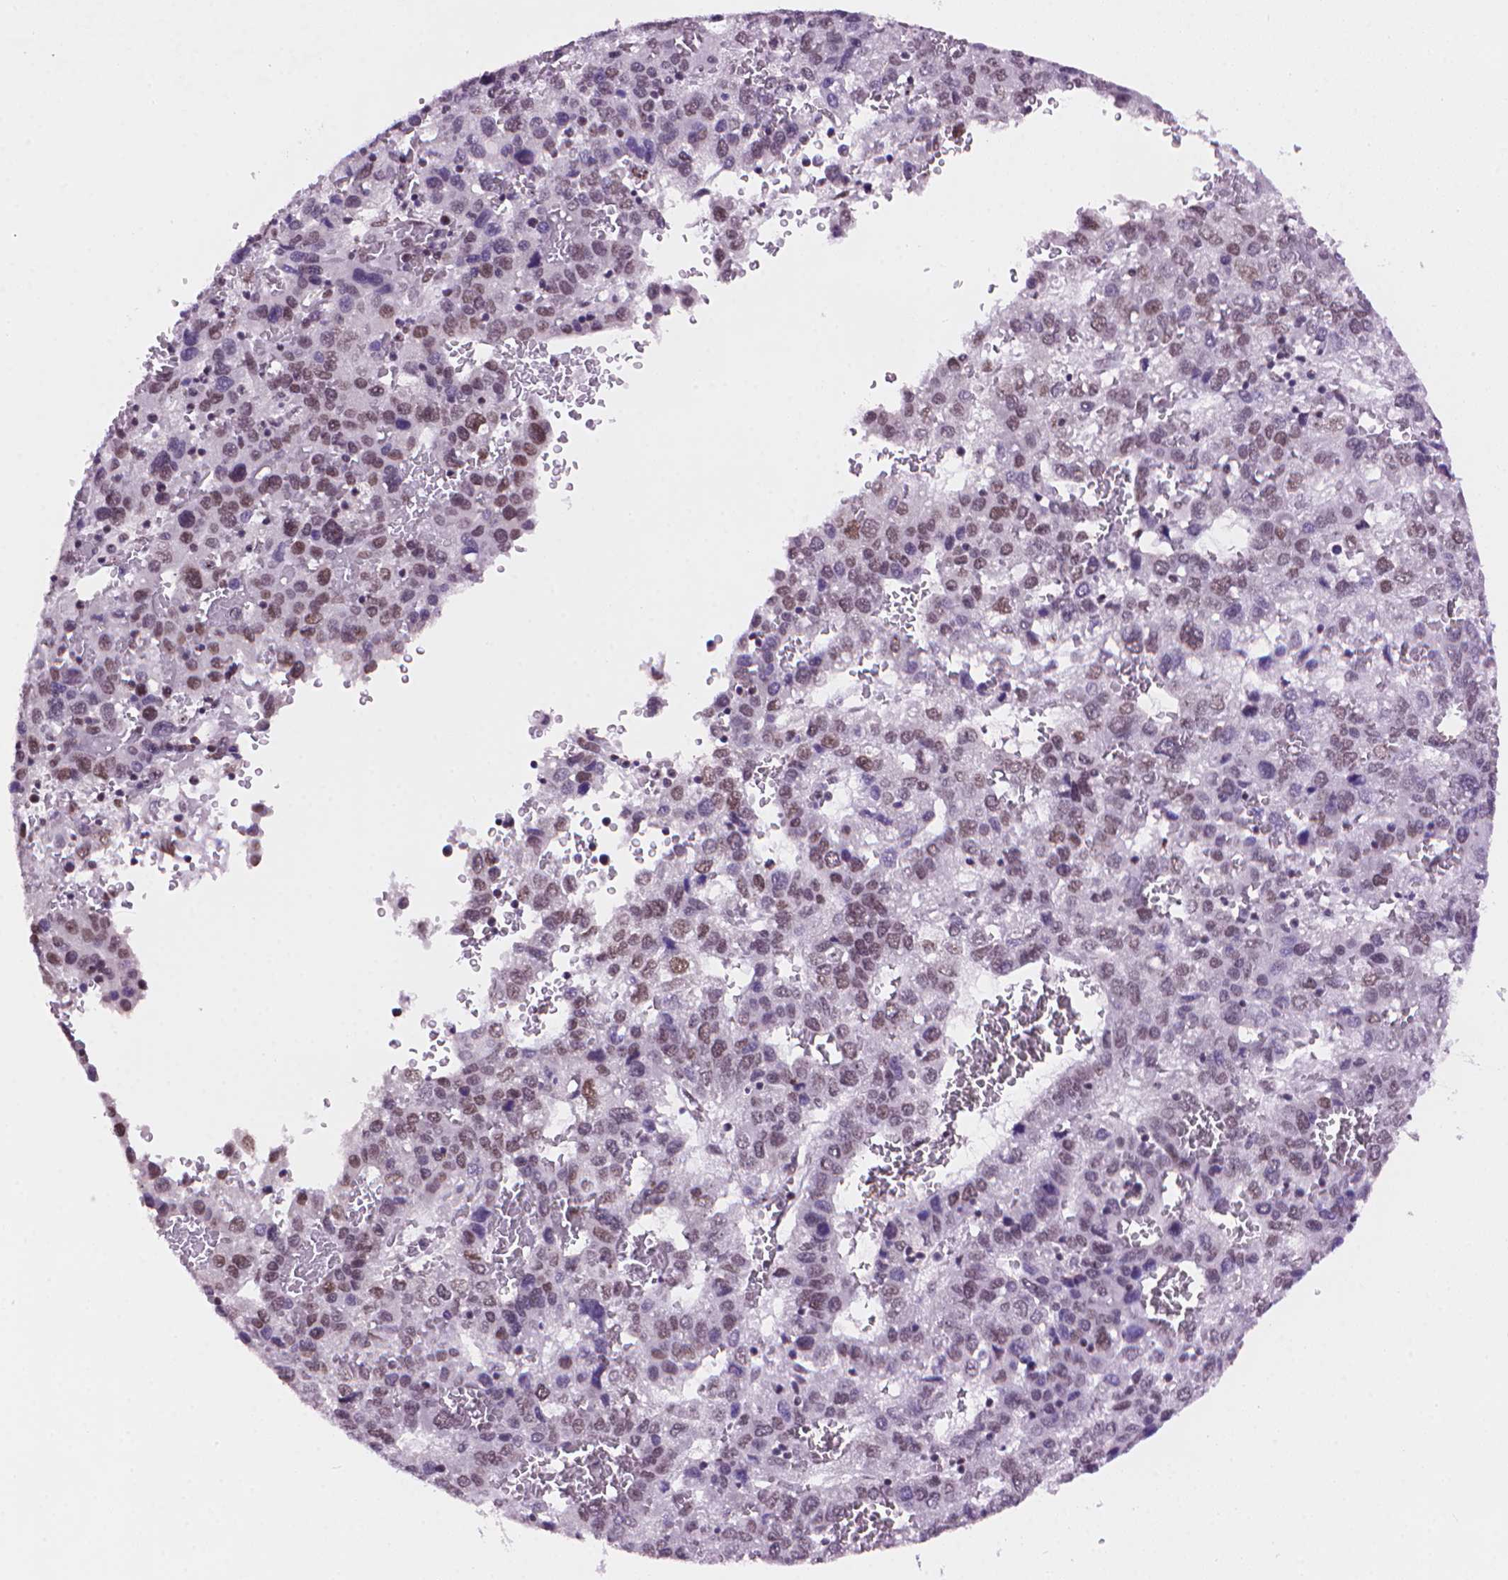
{"staining": {"intensity": "moderate", "quantity": "<25%", "location": "nuclear"}, "tissue": "liver cancer", "cell_type": "Tumor cells", "image_type": "cancer", "snomed": [{"axis": "morphology", "description": "Carcinoma, Hepatocellular, NOS"}, {"axis": "topography", "description": "Liver"}], "caption": "DAB immunohistochemical staining of human liver hepatocellular carcinoma exhibits moderate nuclear protein expression in approximately <25% of tumor cells.", "gene": "UBN1", "patient": {"sex": "male", "age": 69}}